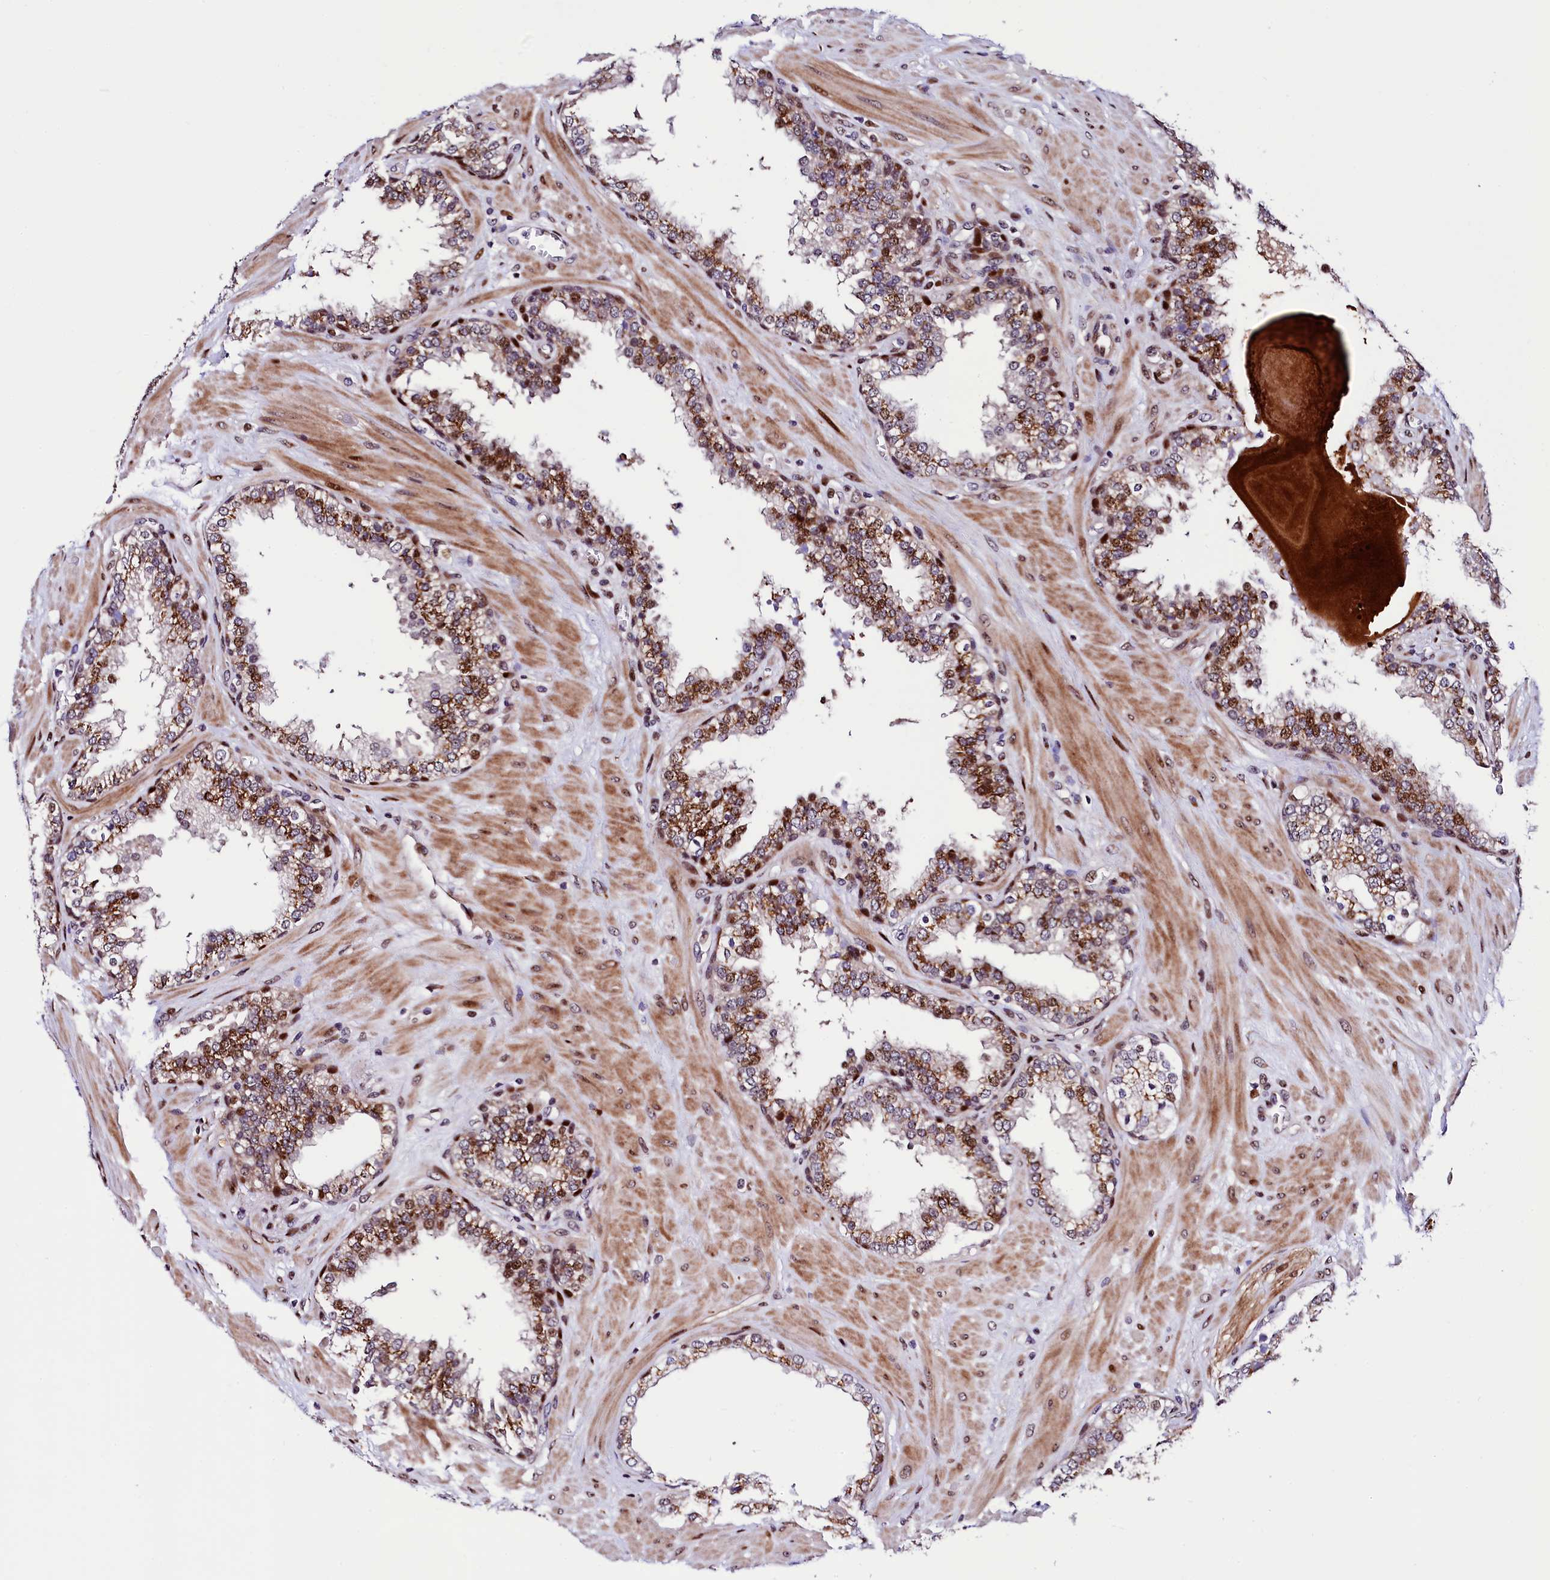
{"staining": {"intensity": "moderate", "quantity": "25%-75%", "location": "cytoplasmic/membranous,nuclear"}, "tissue": "prostate", "cell_type": "Glandular cells", "image_type": "normal", "snomed": [{"axis": "morphology", "description": "Normal tissue, NOS"}, {"axis": "topography", "description": "Prostate"}], "caption": "Prostate stained for a protein (brown) reveals moderate cytoplasmic/membranous,nuclear positive positivity in about 25%-75% of glandular cells.", "gene": "TRMT112", "patient": {"sex": "male", "age": 51}}